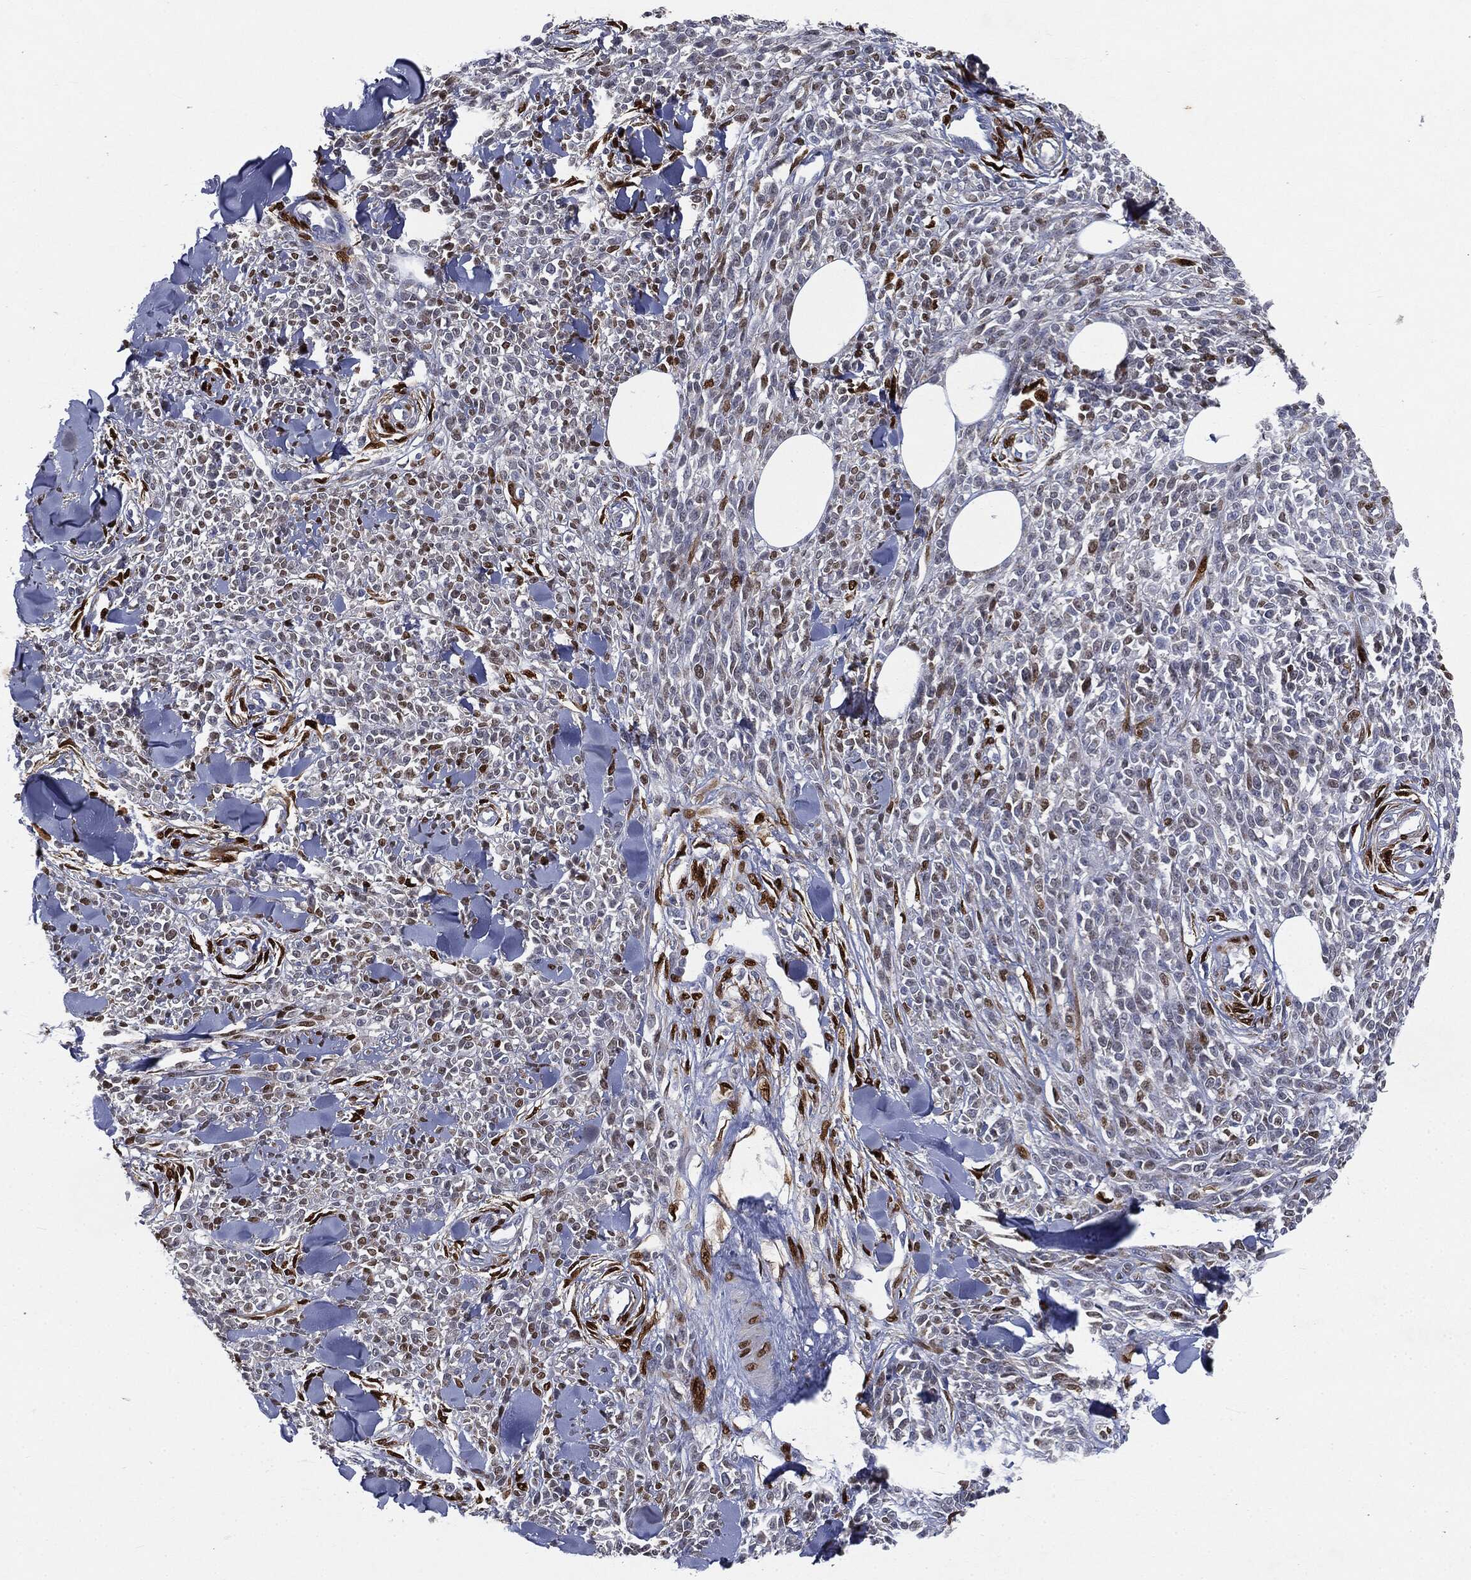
{"staining": {"intensity": "negative", "quantity": "none", "location": "none"}, "tissue": "melanoma", "cell_type": "Tumor cells", "image_type": "cancer", "snomed": [{"axis": "morphology", "description": "Malignant melanoma, NOS"}, {"axis": "topography", "description": "Skin"}, {"axis": "topography", "description": "Skin of trunk"}], "caption": "Image shows no significant protein expression in tumor cells of malignant melanoma.", "gene": "CASD1", "patient": {"sex": "male", "age": 74}}